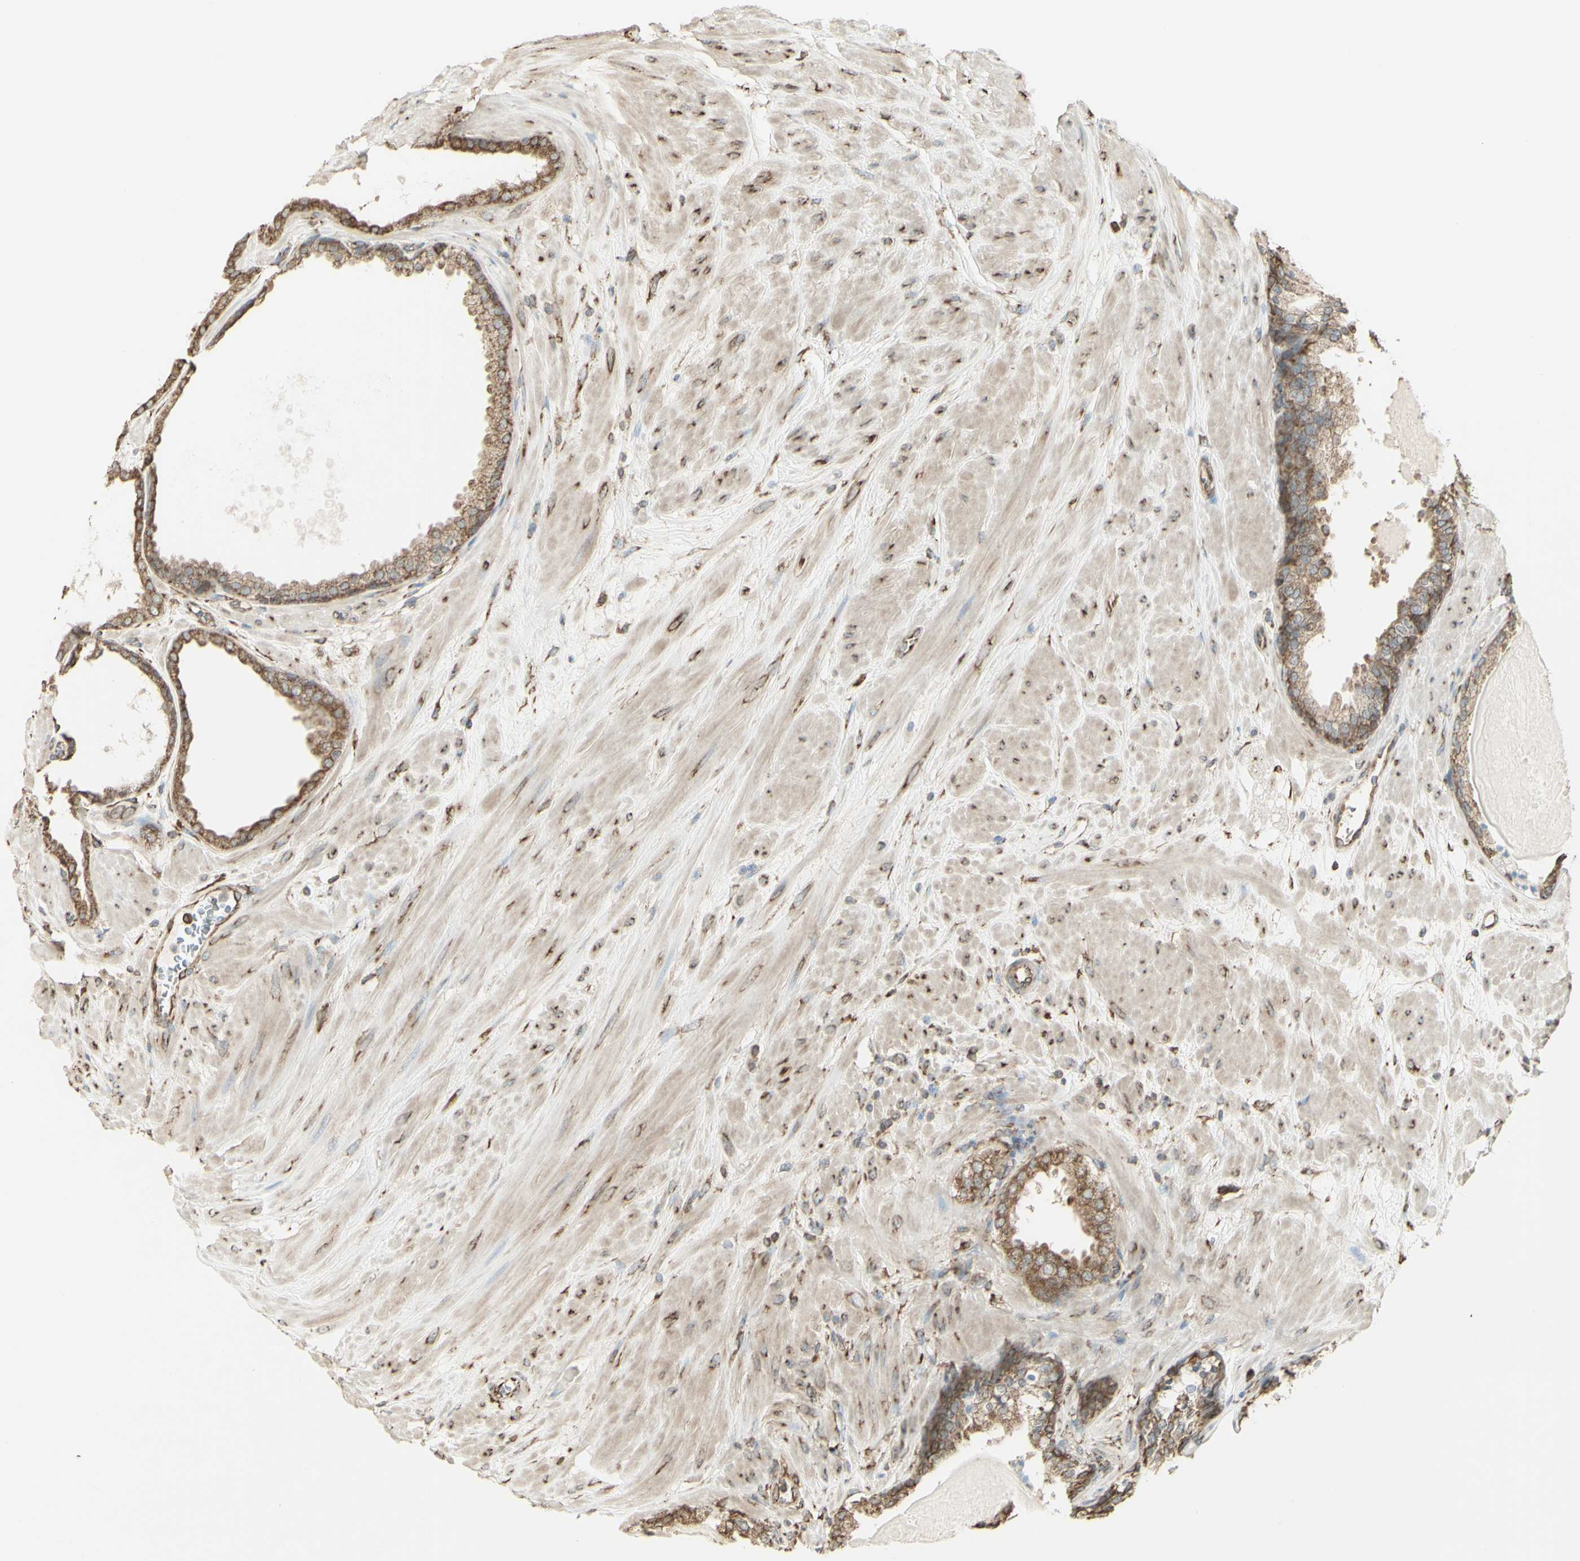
{"staining": {"intensity": "moderate", "quantity": "25%-75%", "location": "cytoplasmic/membranous"}, "tissue": "prostate", "cell_type": "Glandular cells", "image_type": "normal", "snomed": [{"axis": "morphology", "description": "Normal tissue, NOS"}, {"axis": "topography", "description": "Prostate"}], "caption": "The immunohistochemical stain shows moderate cytoplasmic/membranous positivity in glandular cells of benign prostate. (DAB = brown stain, brightfield microscopy at high magnification).", "gene": "EEF1B2", "patient": {"sex": "male", "age": 51}}